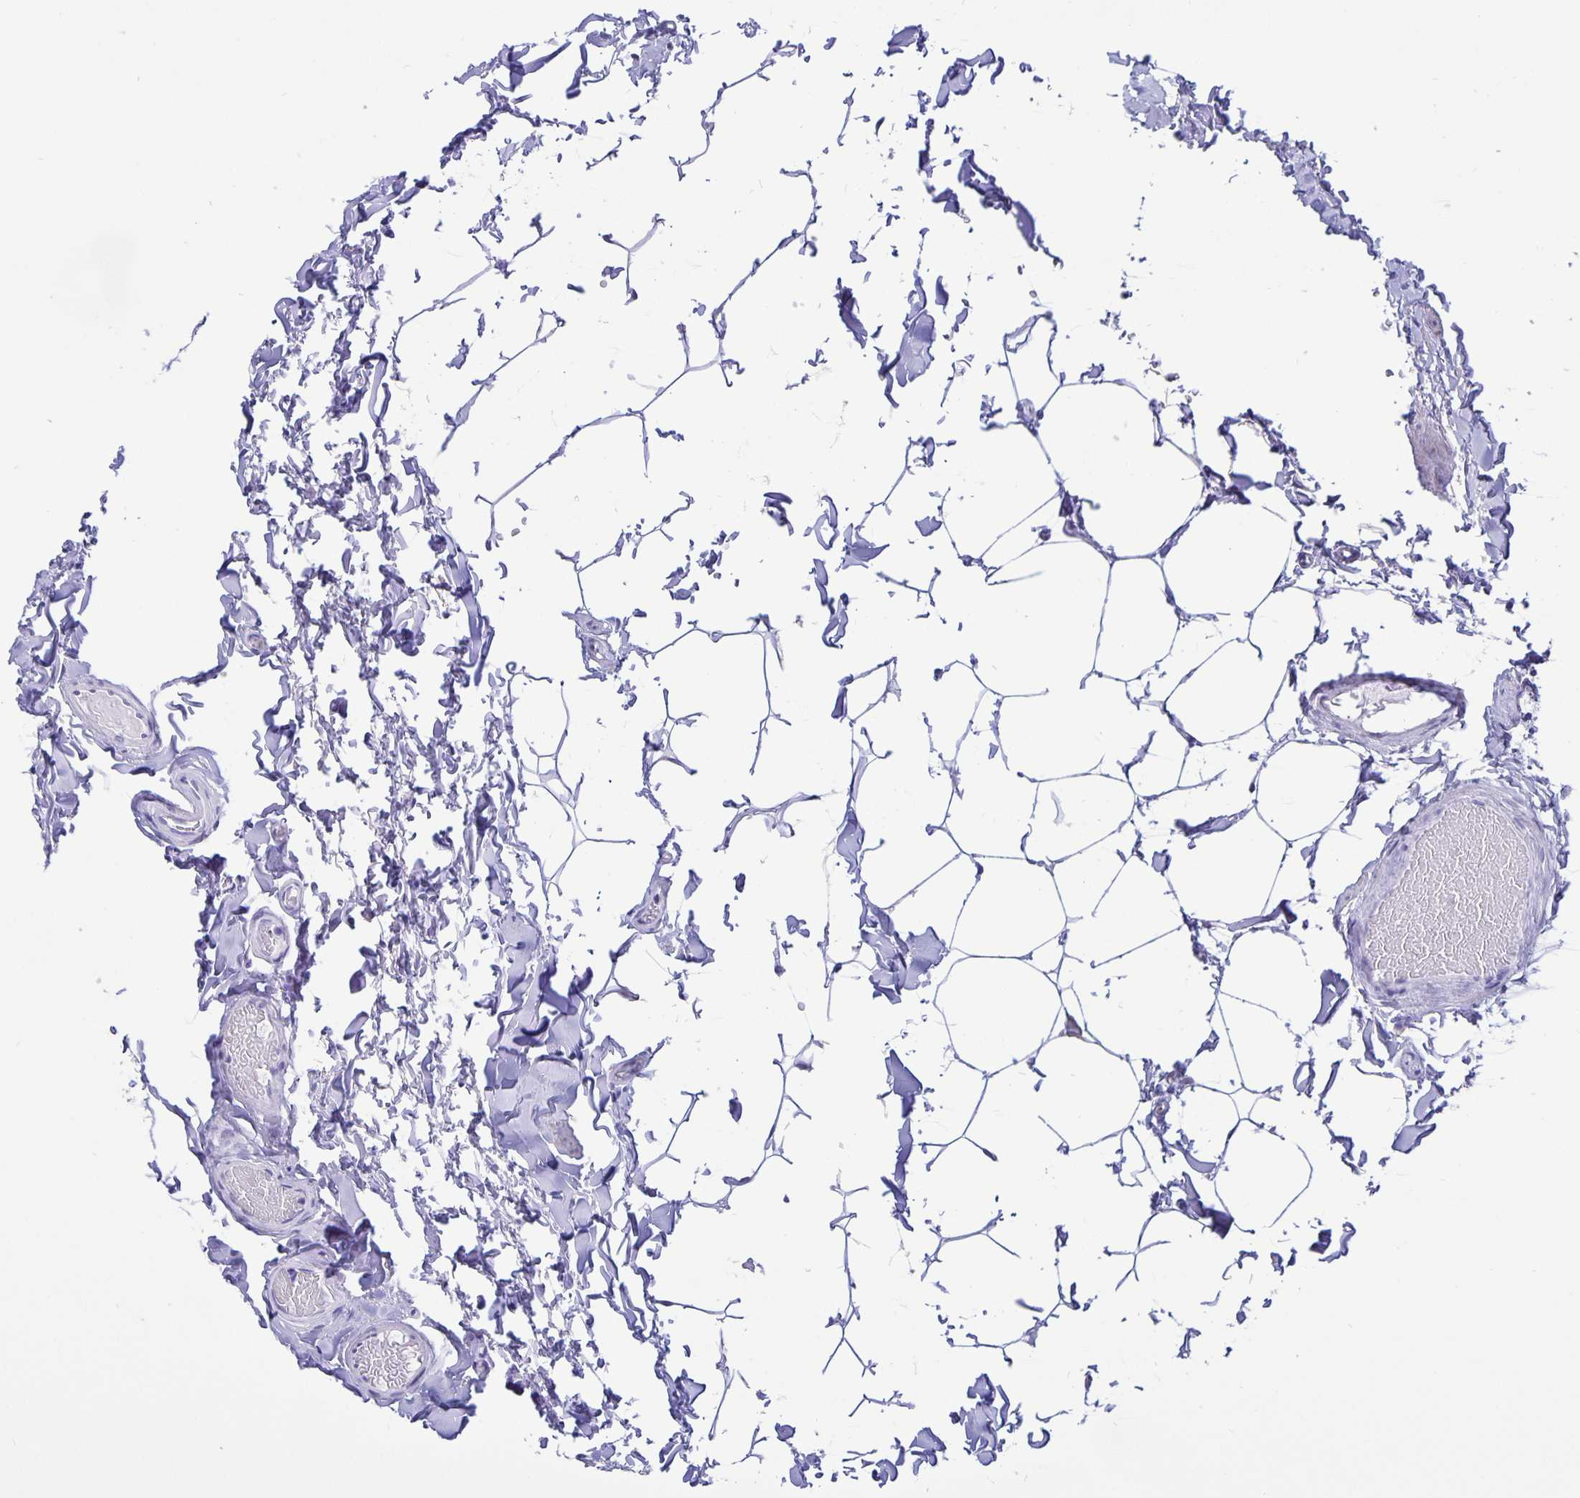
{"staining": {"intensity": "negative", "quantity": "none", "location": "none"}, "tissue": "epididymis", "cell_type": "Glandular cells", "image_type": "normal", "snomed": [{"axis": "morphology", "description": "Normal tissue, NOS"}, {"axis": "topography", "description": "Epididymis"}], "caption": "Immunohistochemical staining of benign human epididymis demonstrates no significant positivity in glandular cells. Brightfield microscopy of immunohistochemistry stained with DAB (3,3'-diaminobenzidine) (brown) and hematoxylin (blue), captured at high magnification.", "gene": "ERMN", "patient": {"sex": "male", "age": 48}}